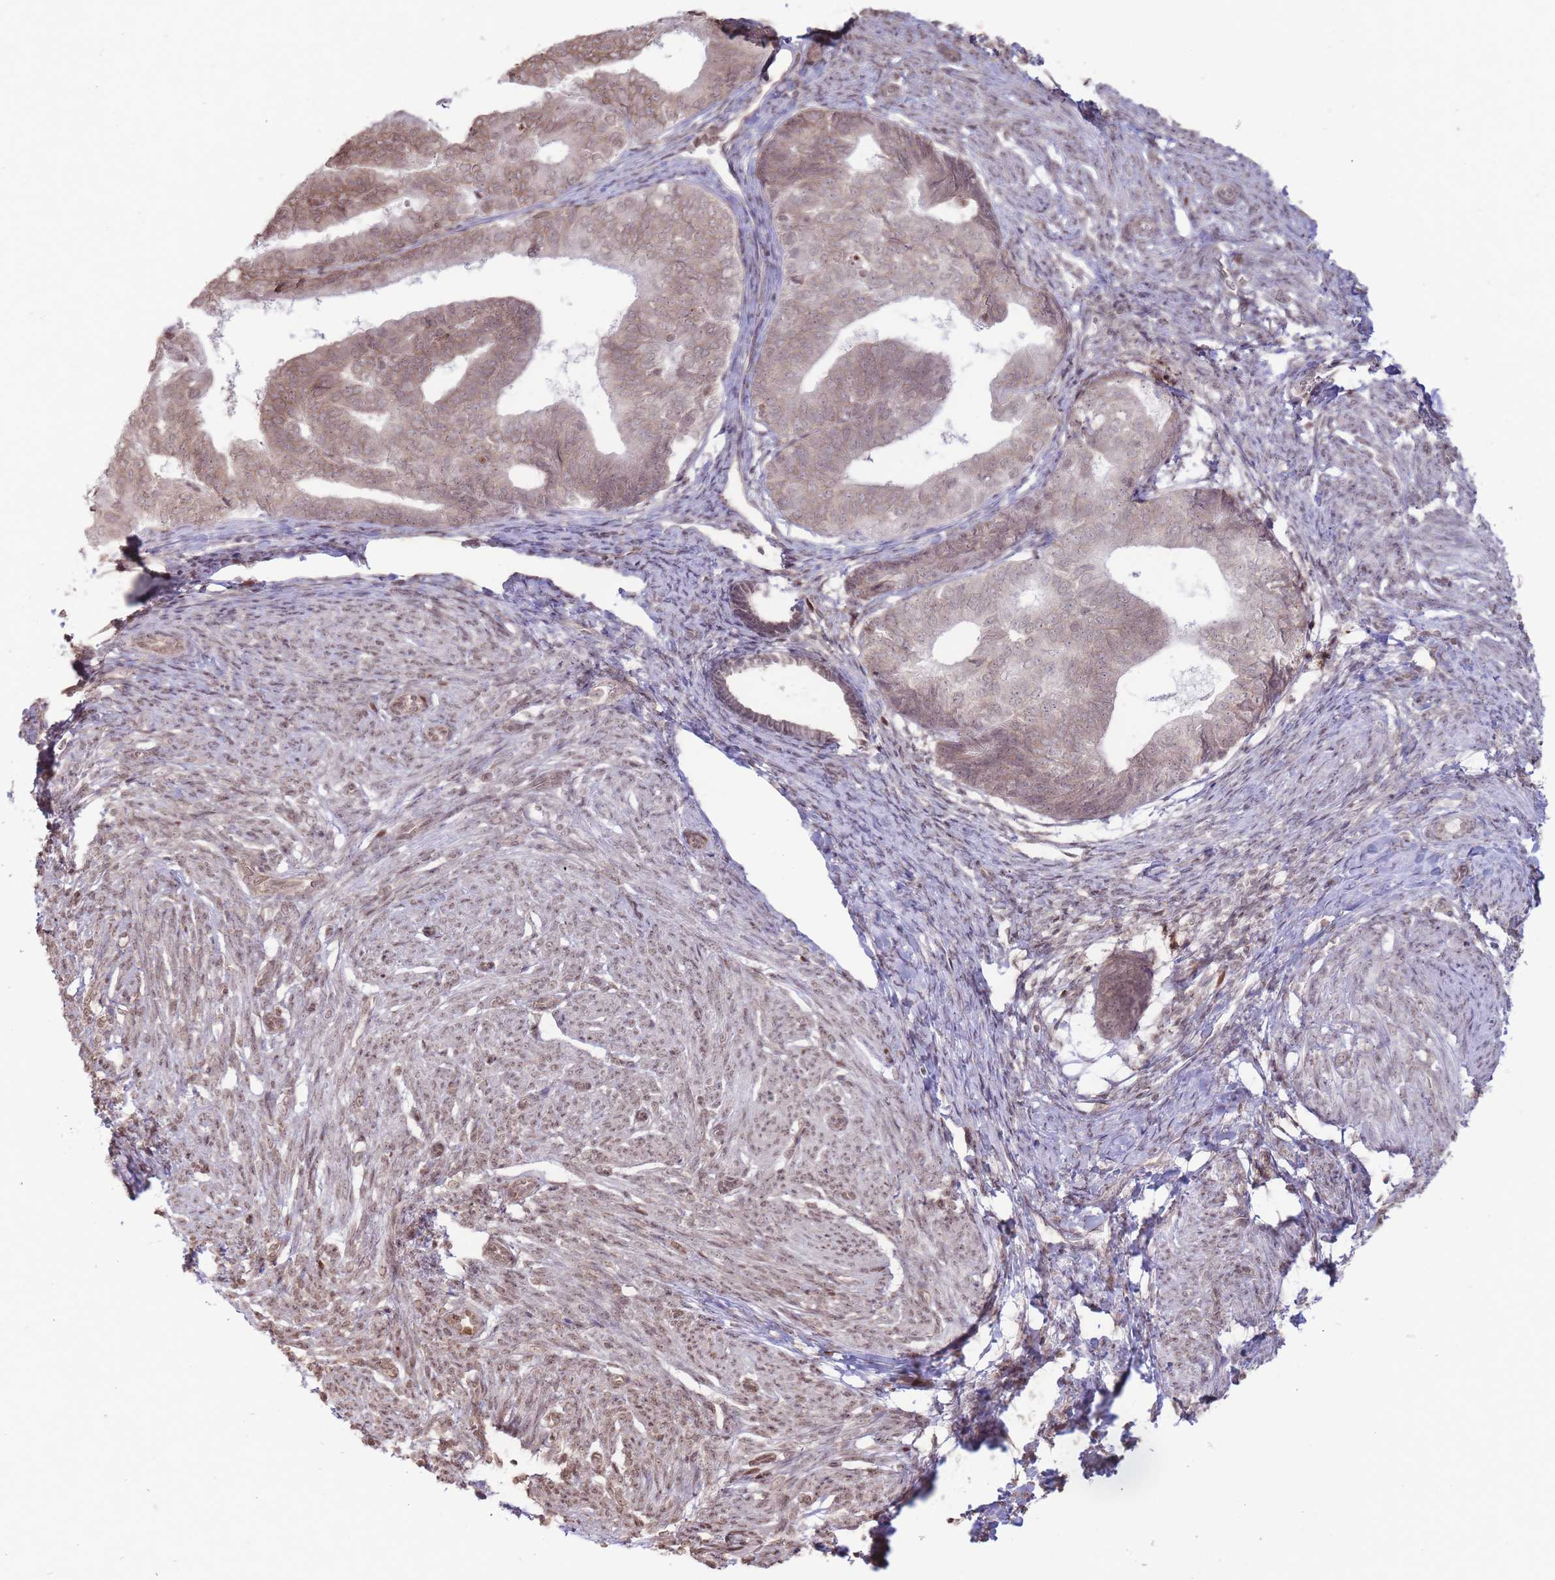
{"staining": {"intensity": "weak", "quantity": ">75%", "location": "nuclear"}, "tissue": "endometrial cancer", "cell_type": "Tumor cells", "image_type": "cancer", "snomed": [{"axis": "morphology", "description": "Adenocarcinoma, NOS"}, {"axis": "topography", "description": "Endometrium"}], "caption": "The histopathology image shows a brown stain indicating the presence of a protein in the nuclear of tumor cells in endometrial cancer (adenocarcinoma). (IHC, brightfield microscopy, high magnification).", "gene": "SHISAL1", "patient": {"sex": "female", "age": 87}}